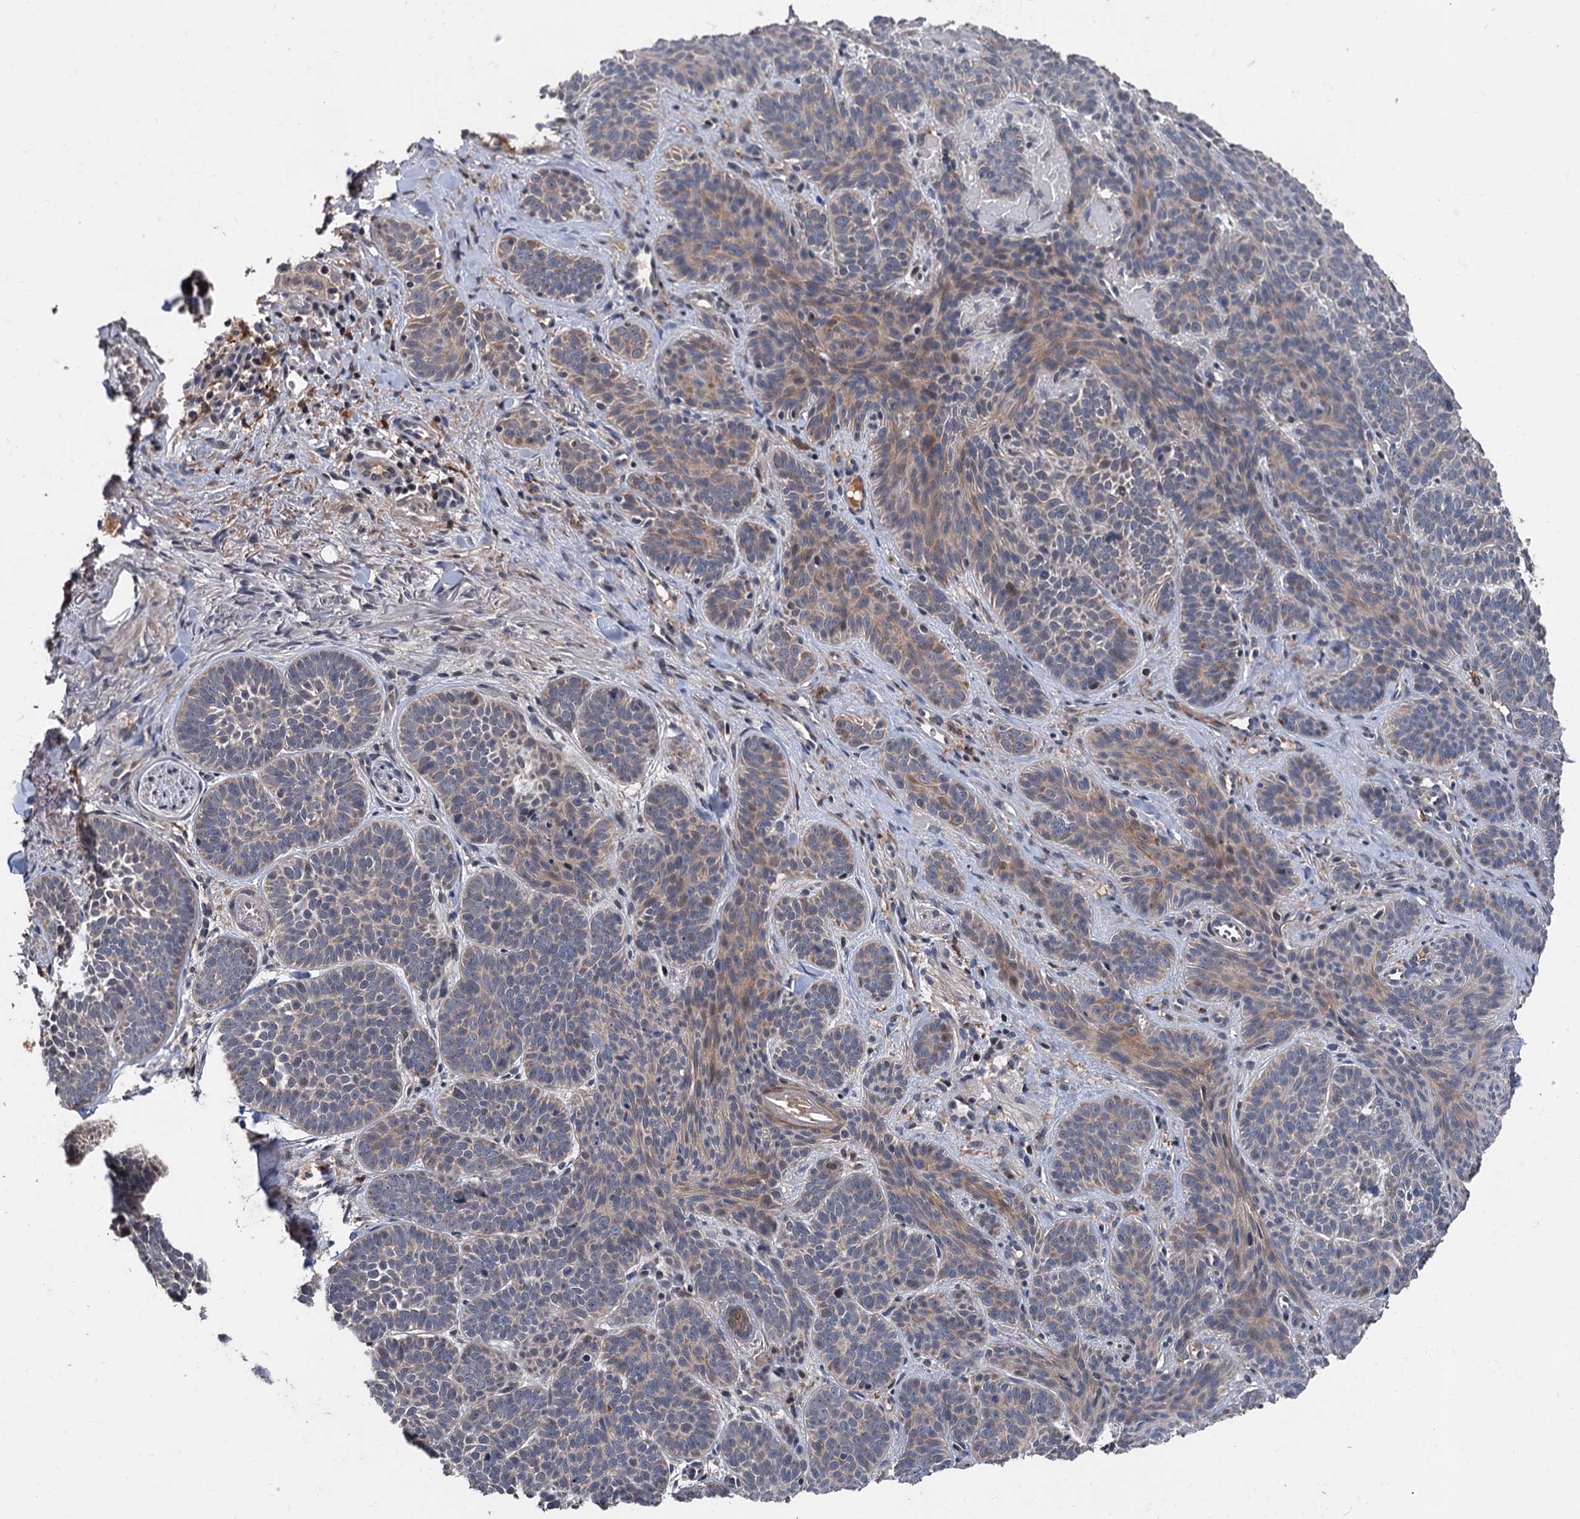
{"staining": {"intensity": "weak", "quantity": "<25%", "location": "cytoplasmic/membranous"}, "tissue": "skin cancer", "cell_type": "Tumor cells", "image_type": "cancer", "snomed": [{"axis": "morphology", "description": "Basal cell carcinoma"}, {"axis": "topography", "description": "Skin"}], "caption": "DAB (3,3'-diaminobenzidine) immunohistochemical staining of human skin cancer (basal cell carcinoma) demonstrates no significant positivity in tumor cells.", "gene": "ZNF438", "patient": {"sex": "male", "age": 85}}